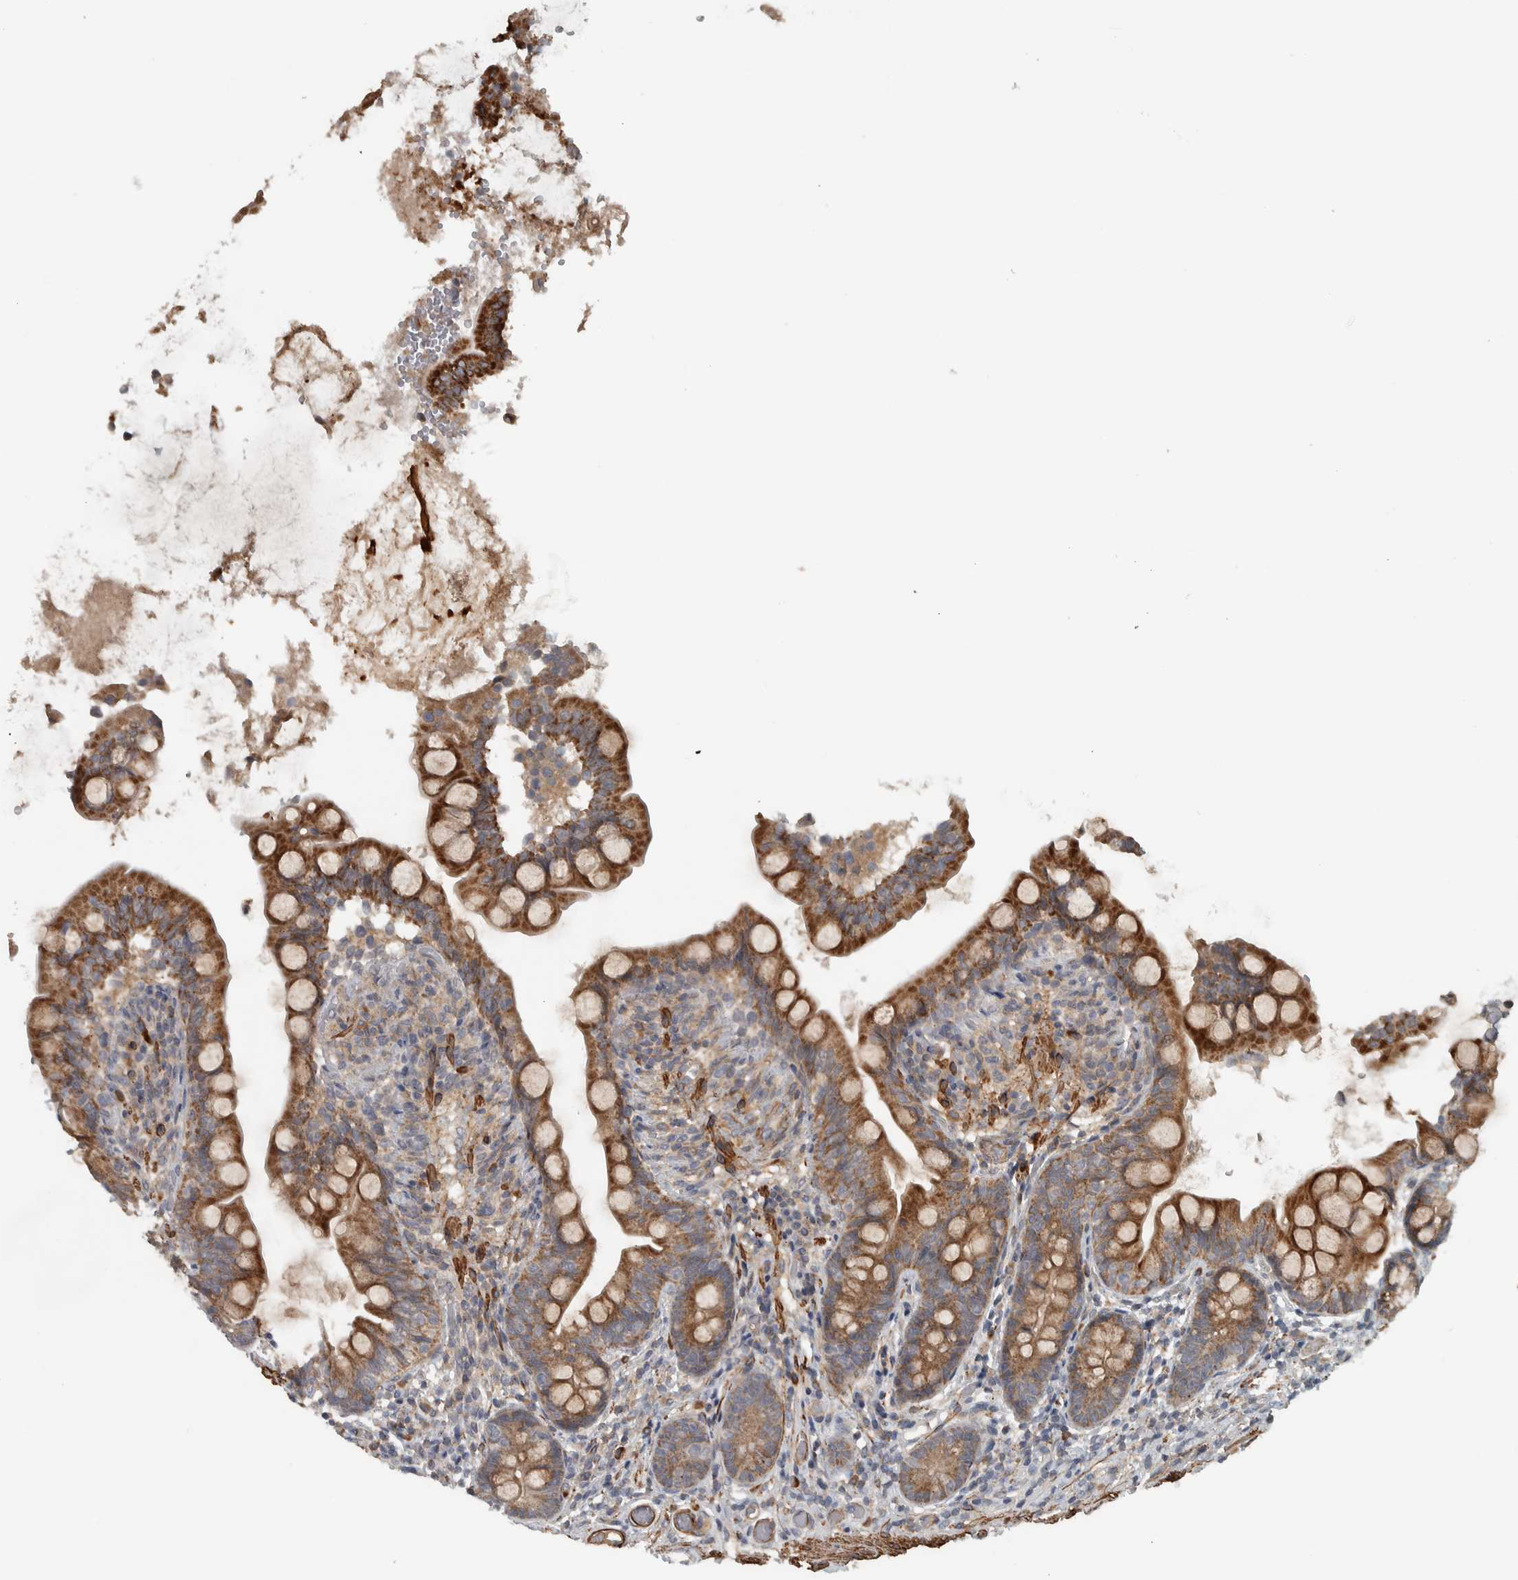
{"staining": {"intensity": "strong", "quantity": ">75%", "location": "cytoplasmic/membranous"}, "tissue": "small intestine", "cell_type": "Glandular cells", "image_type": "normal", "snomed": [{"axis": "morphology", "description": "Normal tissue, NOS"}, {"axis": "topography", "description": "Small intestine"}], "caption": "A brown stain highlights strong cytoplasmic/membranous staining of a protein in glandular cells of normal small intestine.", "gene": "LBHD1", "patient": {"sex": "female", "age": 56}}